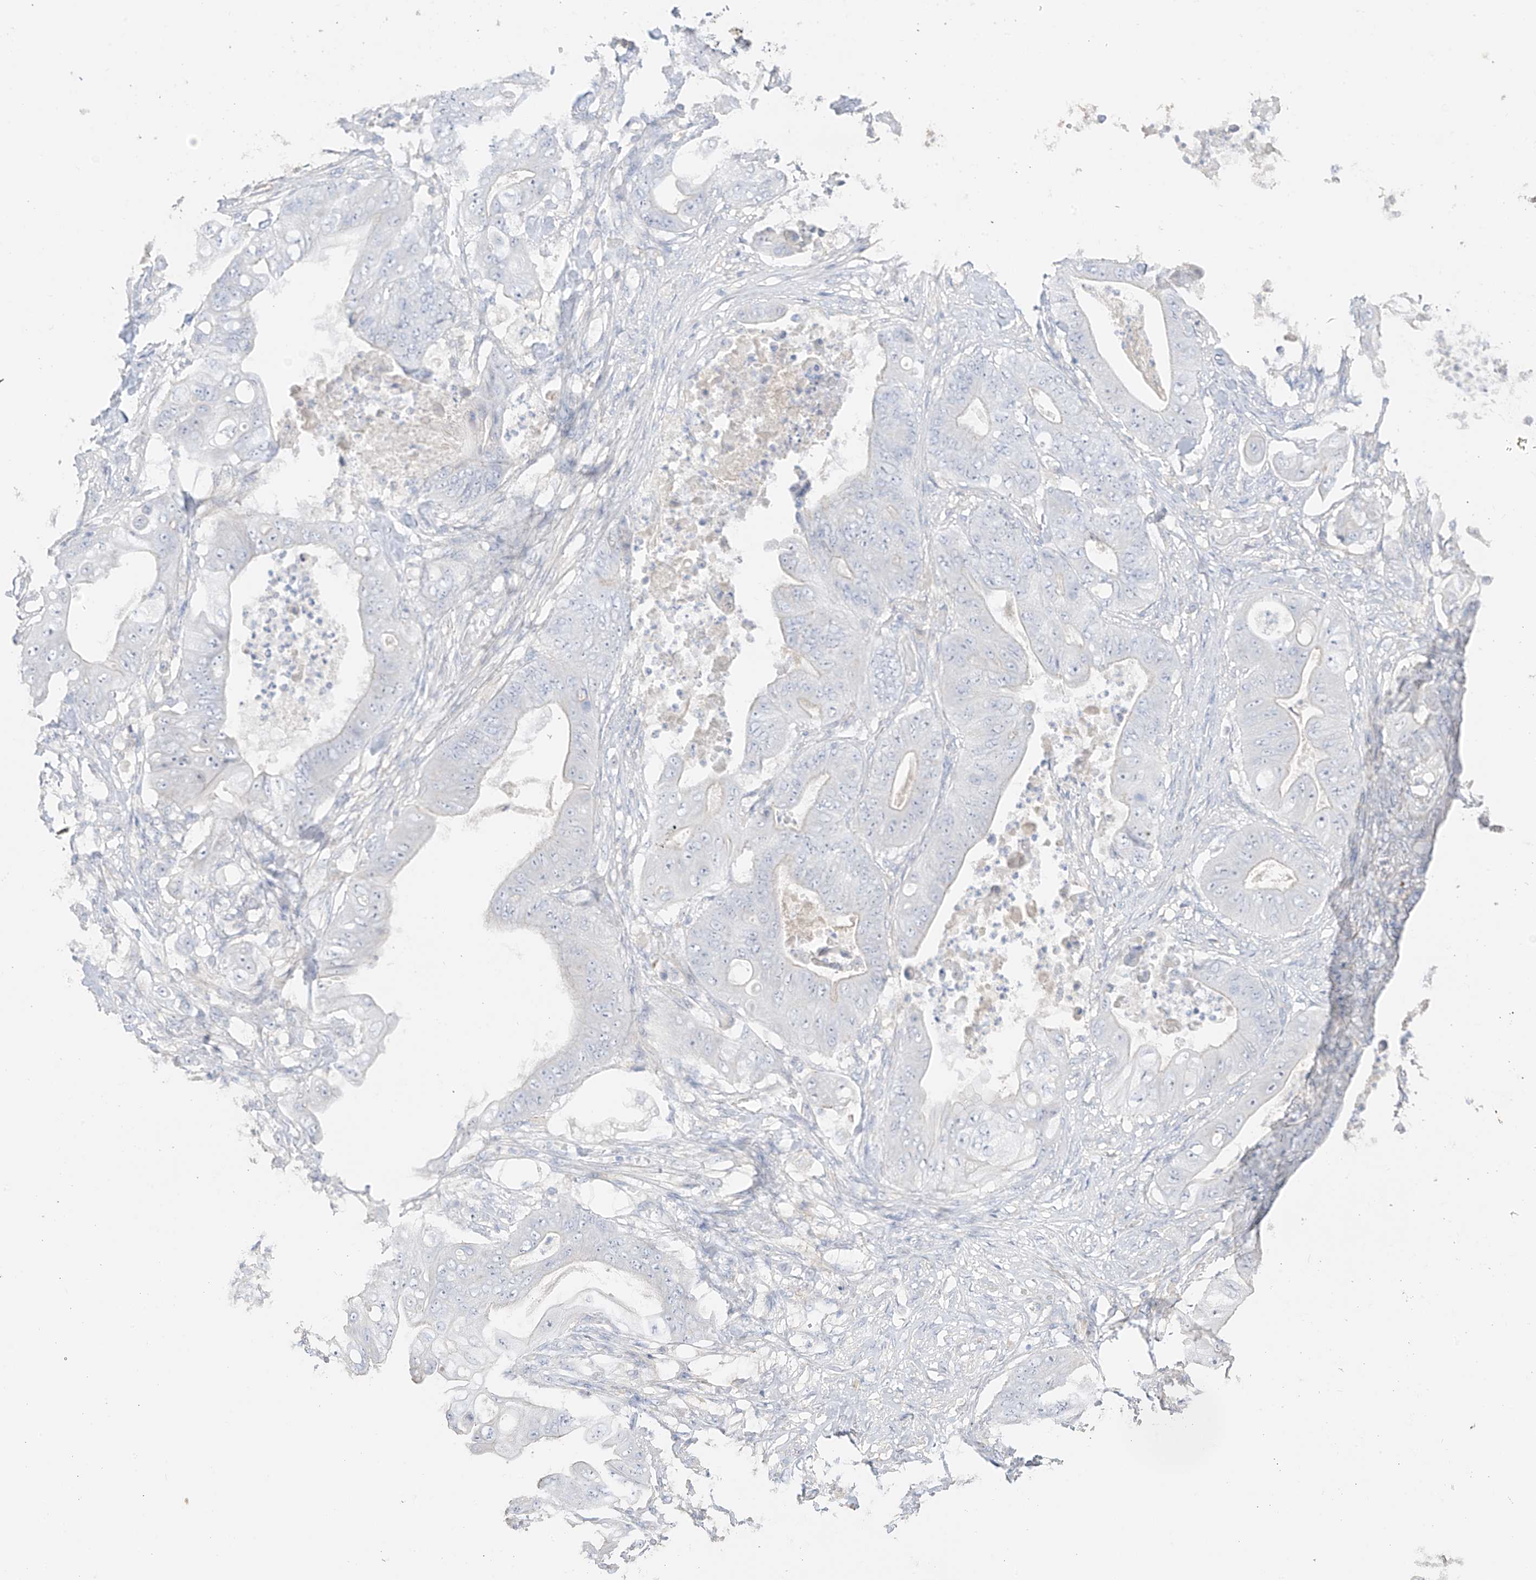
{"staining": {"intensity": "negative", "quantity": "none", "location": "none"}, "tissue": "stomach cancer", "cell_type": "Tumor cells", "image_type": "cancer", "snomed": [{"axis": "morphology", "description": "Adenocarcinoma, NOS"}, {"axis": "topography", "description": "Stomach"}], "caption": "Tumor cells are negative for protein expression in human stomach cancer.", "gene": "ZBTB41", "patient": {"sex": "female", "age": 73}}